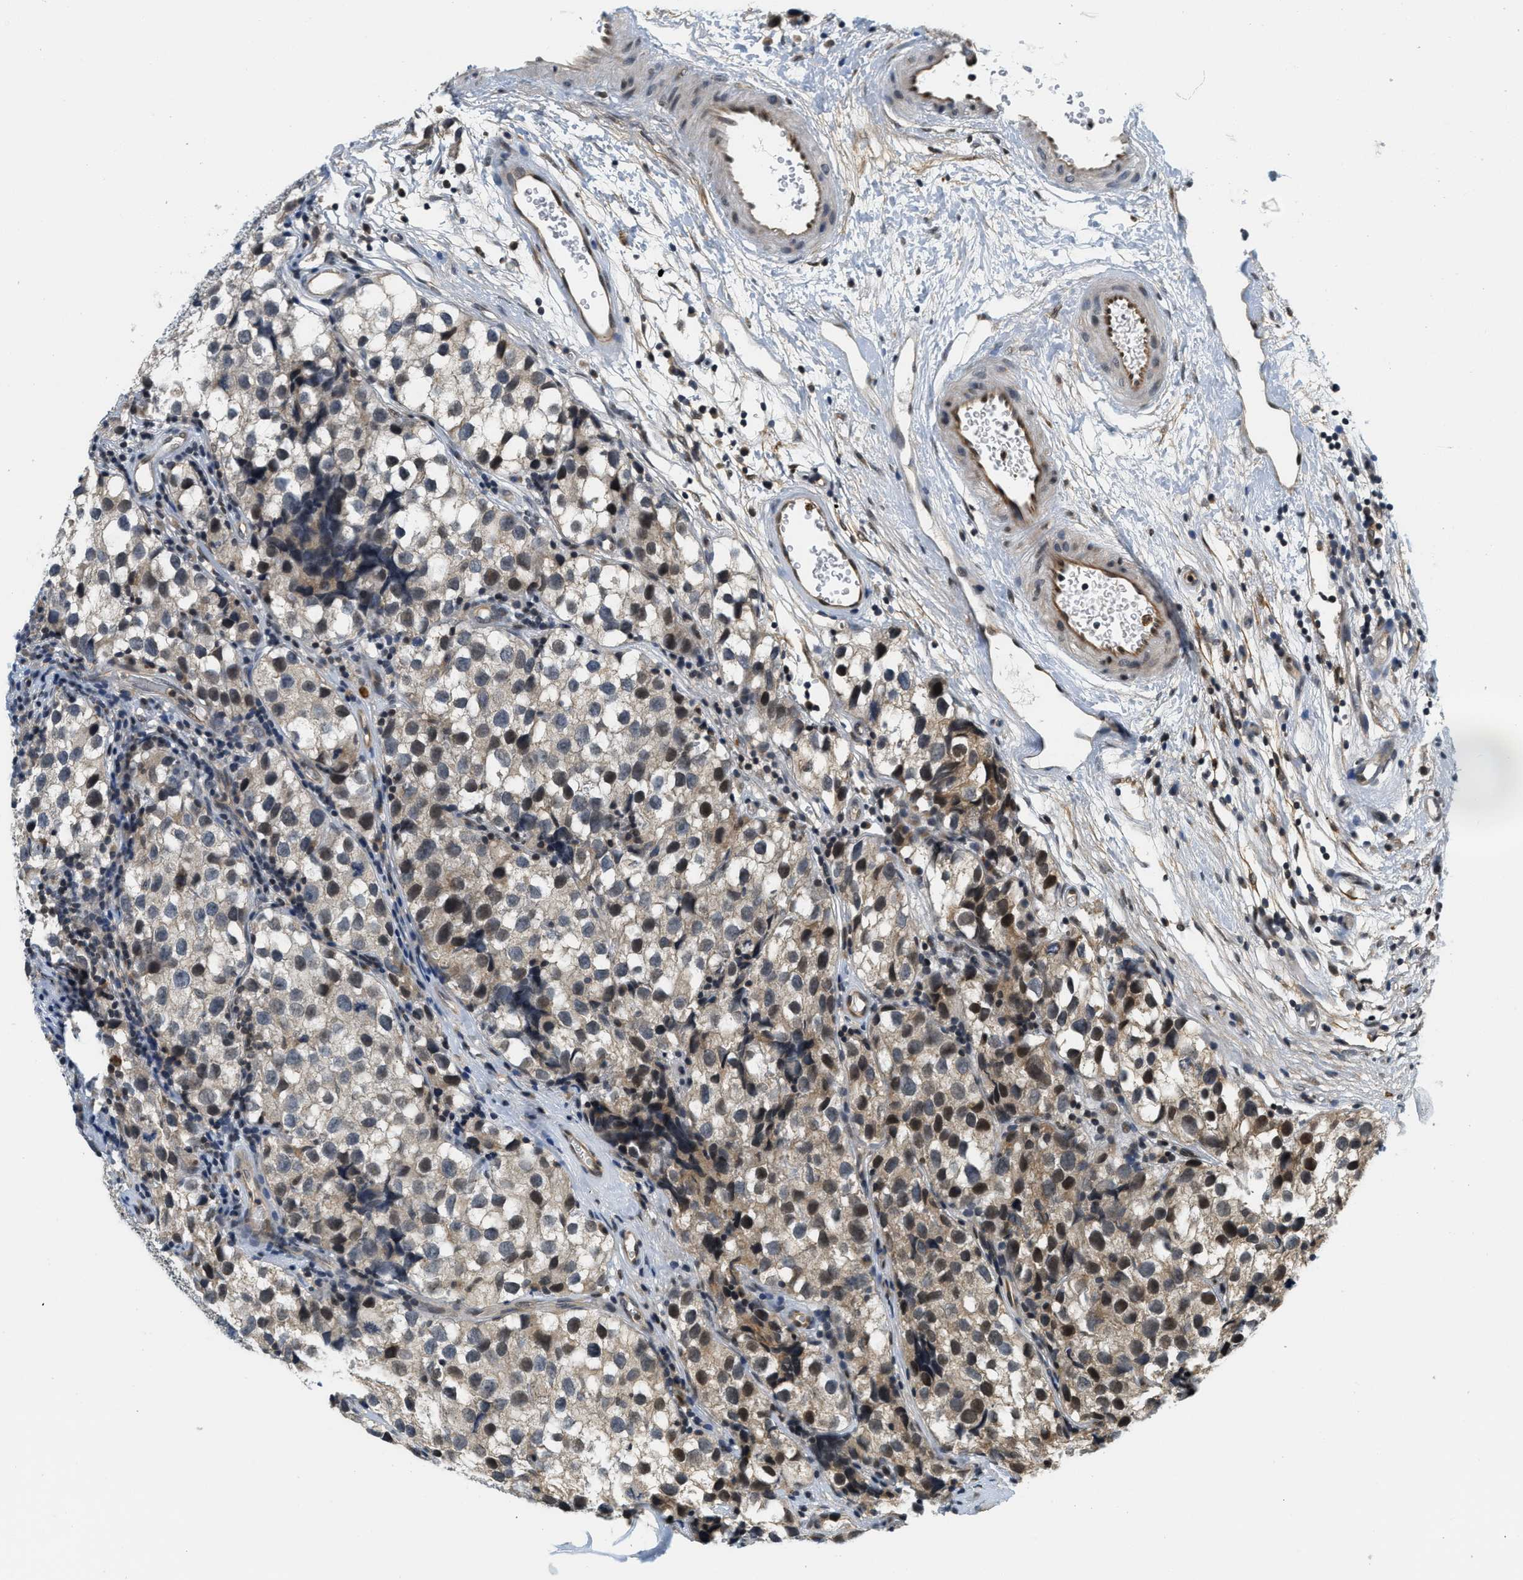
{"staining": {"intensity": "moderate", "quantity": "25%-75%", "location": "cytoplasmic/membranous,nuclear"}, "tissue": "testis cancer", "cell_type": "Tumor cells", "image_type": "cancer", "snomed": [{"axis": "morphology", "description": "Seminoma, NOS"}, {"axis": "topography", "description": "Testis"}], "caption": "Tumor cells display moderate cytoplasmic/membranous and nuclear staining in approximately 25%-75% of cells in seminoma (testis).", "gene": "KMT2A", "patient": {"sex": "male", "age": 39}}